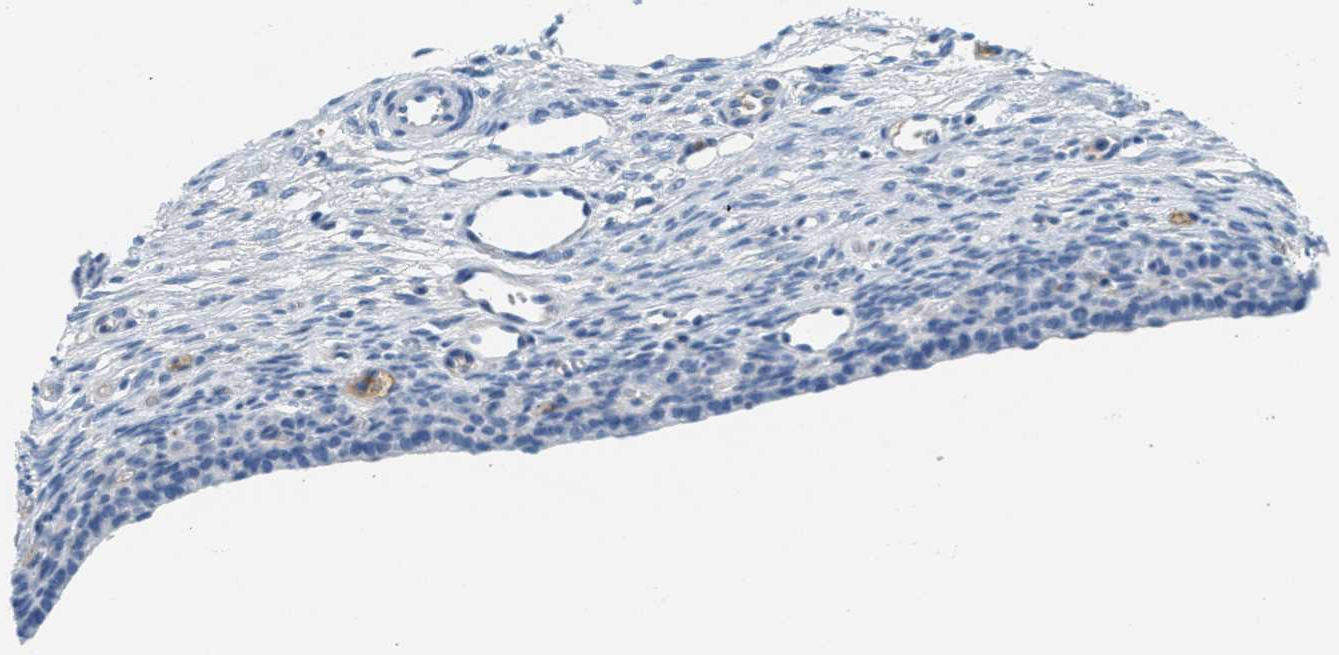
{"staining": {"intensity": "negative", "quantity": "none", "location": "none"}, "tissue": "ovary", "cell_type": "Ovarian stroma cells", "image_type": "normal", "snomed": [{"axis": "morphology", "description": "Normal tissue, NOS"}, {"axis": "topography", "description": "Ovary"}], "caption": "IHC image of benign human ovary stained for a protein (brown), which demonstrates no positivity in ovarian stroma cells. (DAB immunohistochemistry (IHC) with hematoxylin counter stain).", "gene": "A2M", "patient": {"sex": "female", "age": 33}}